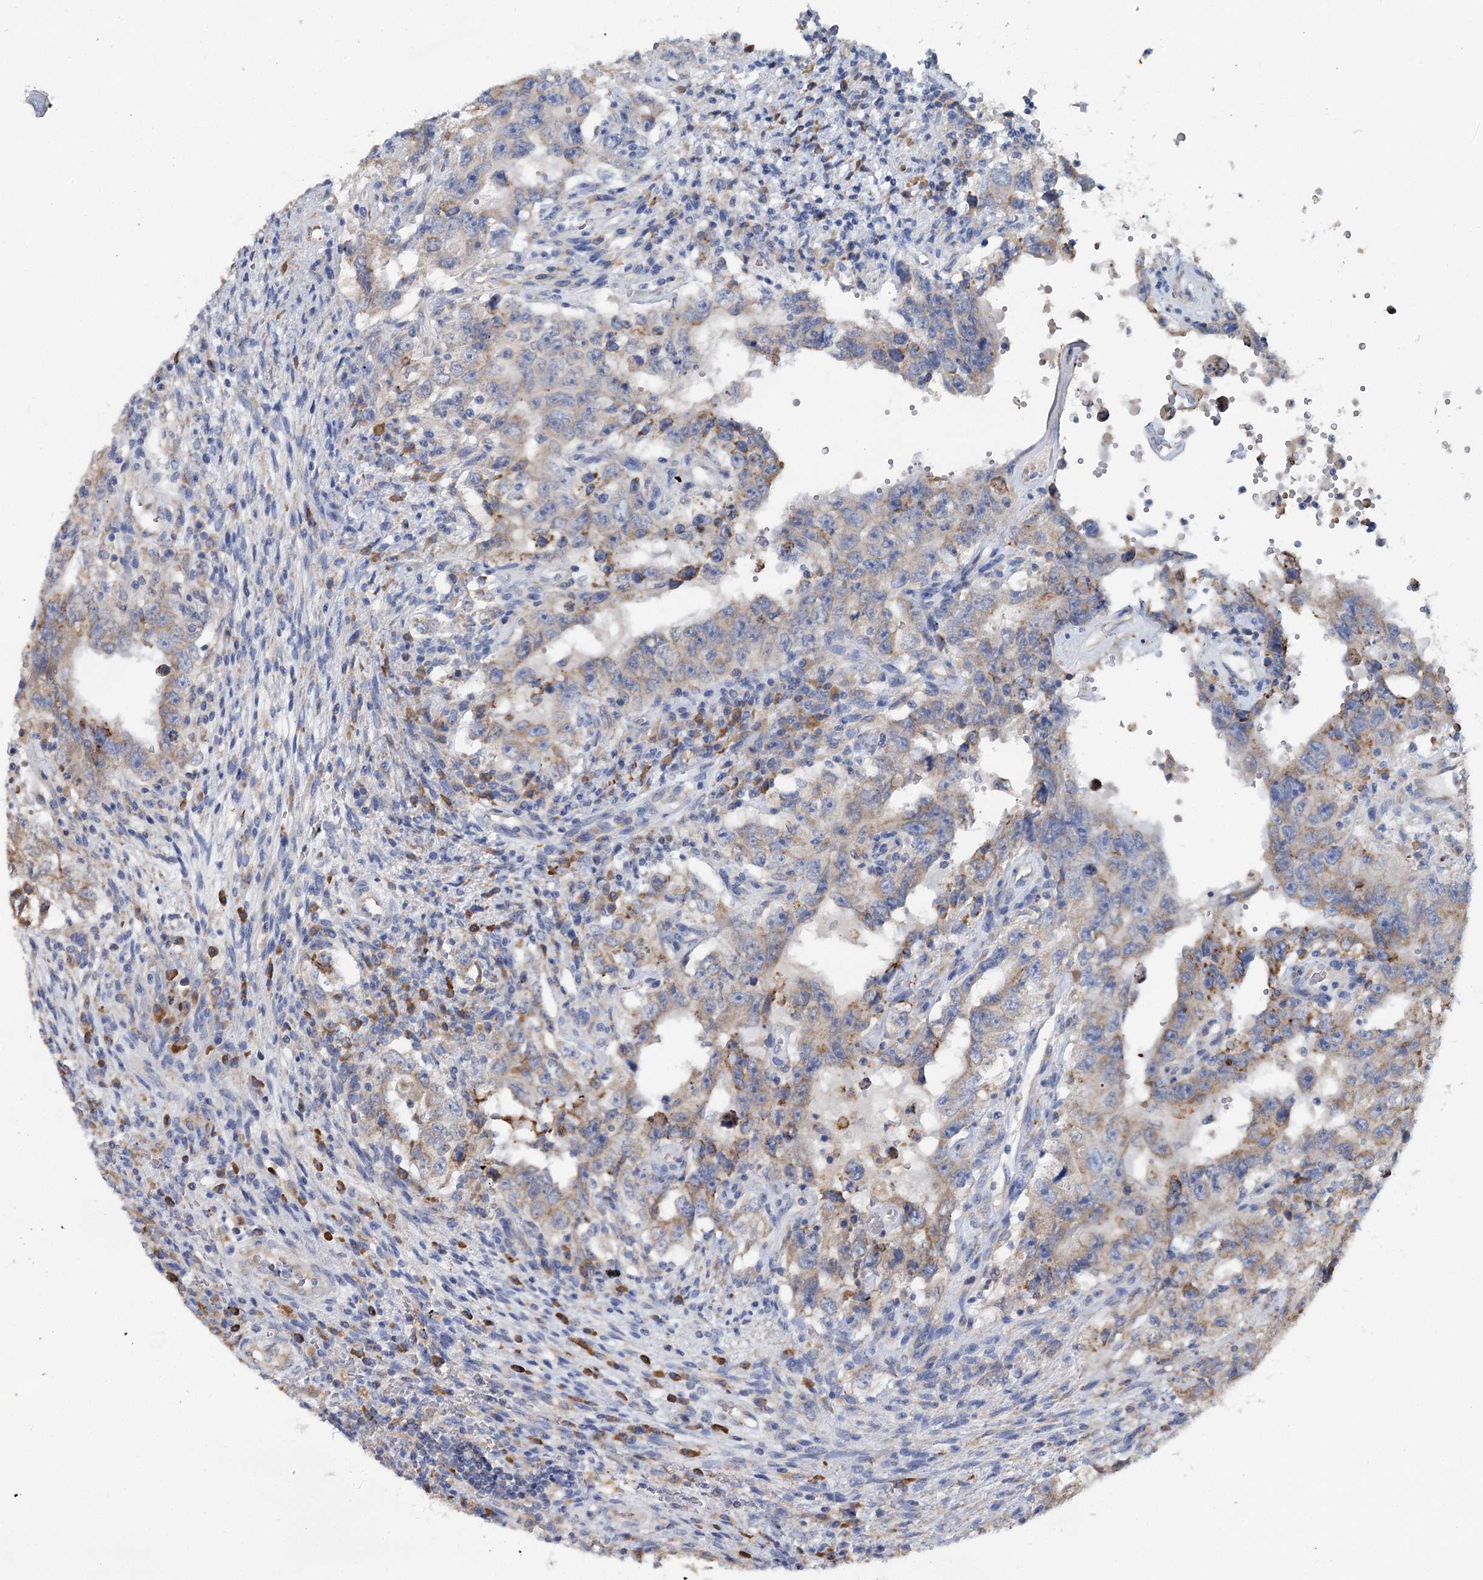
{"staining": {"intensity": "moderate", "quantity": "<25%", "location": "cytoplasmic/membranous"}, "tissue": "testis cancer", "cell_type": "Tumor cells", "image_type": "cancer", "snomed": [{"axis": "morphology", "description": "Carcinoma, Embryonal, NOS"}, {"axis": "topography", "description": "Testis"}], "caption": "About <25% of tumor cells in testis embryonal carcinoma exhibit moderate cytoplasmic/membranous protein expression as visualized by brown immunohistochemical staining.", "gene": "ANKRD16", "patient": {"sex": "male", "age": 26}}